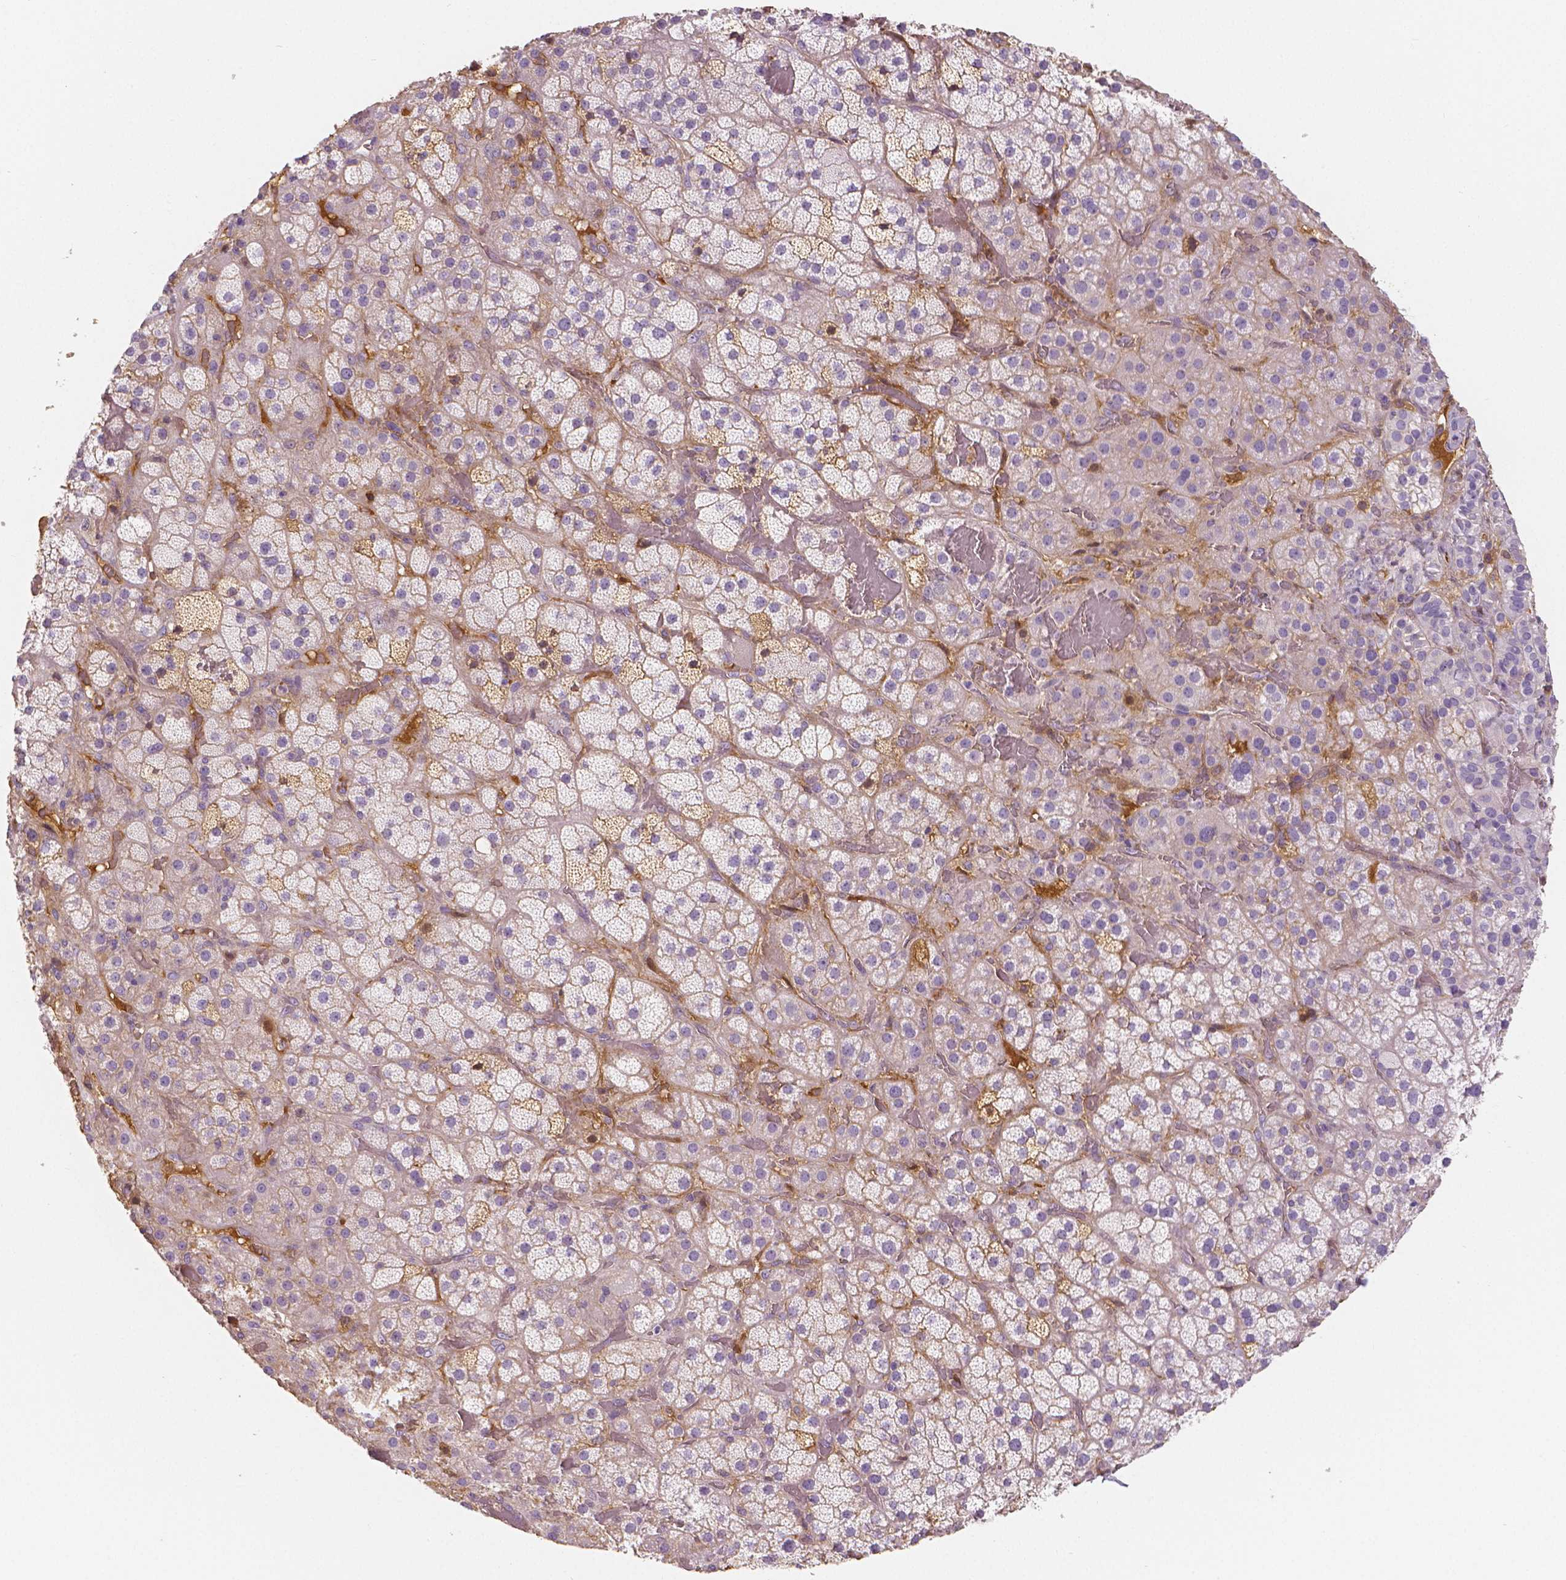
{"staining": {"intensity": "weak", "quantity": "<25%", "location": "cytoplasmic/membranous"}, "tissue": "adrenal gland", "cell_type": "Glandular cells", "image_type": "normal", "snomed": [{"axis": "morphology", "description": "Normal tissue, NOS"}, {"axis": "topography", "description": "Adrenal gland"}], "caption": "A high-resolution histopathology image shows IHC staining of benign adrenal gland, which shows no significant positivity in glandular cells. Nuclei are stained in blue.", "gene": "APOA4", "patient": {"sex": "male", "age": 57}}